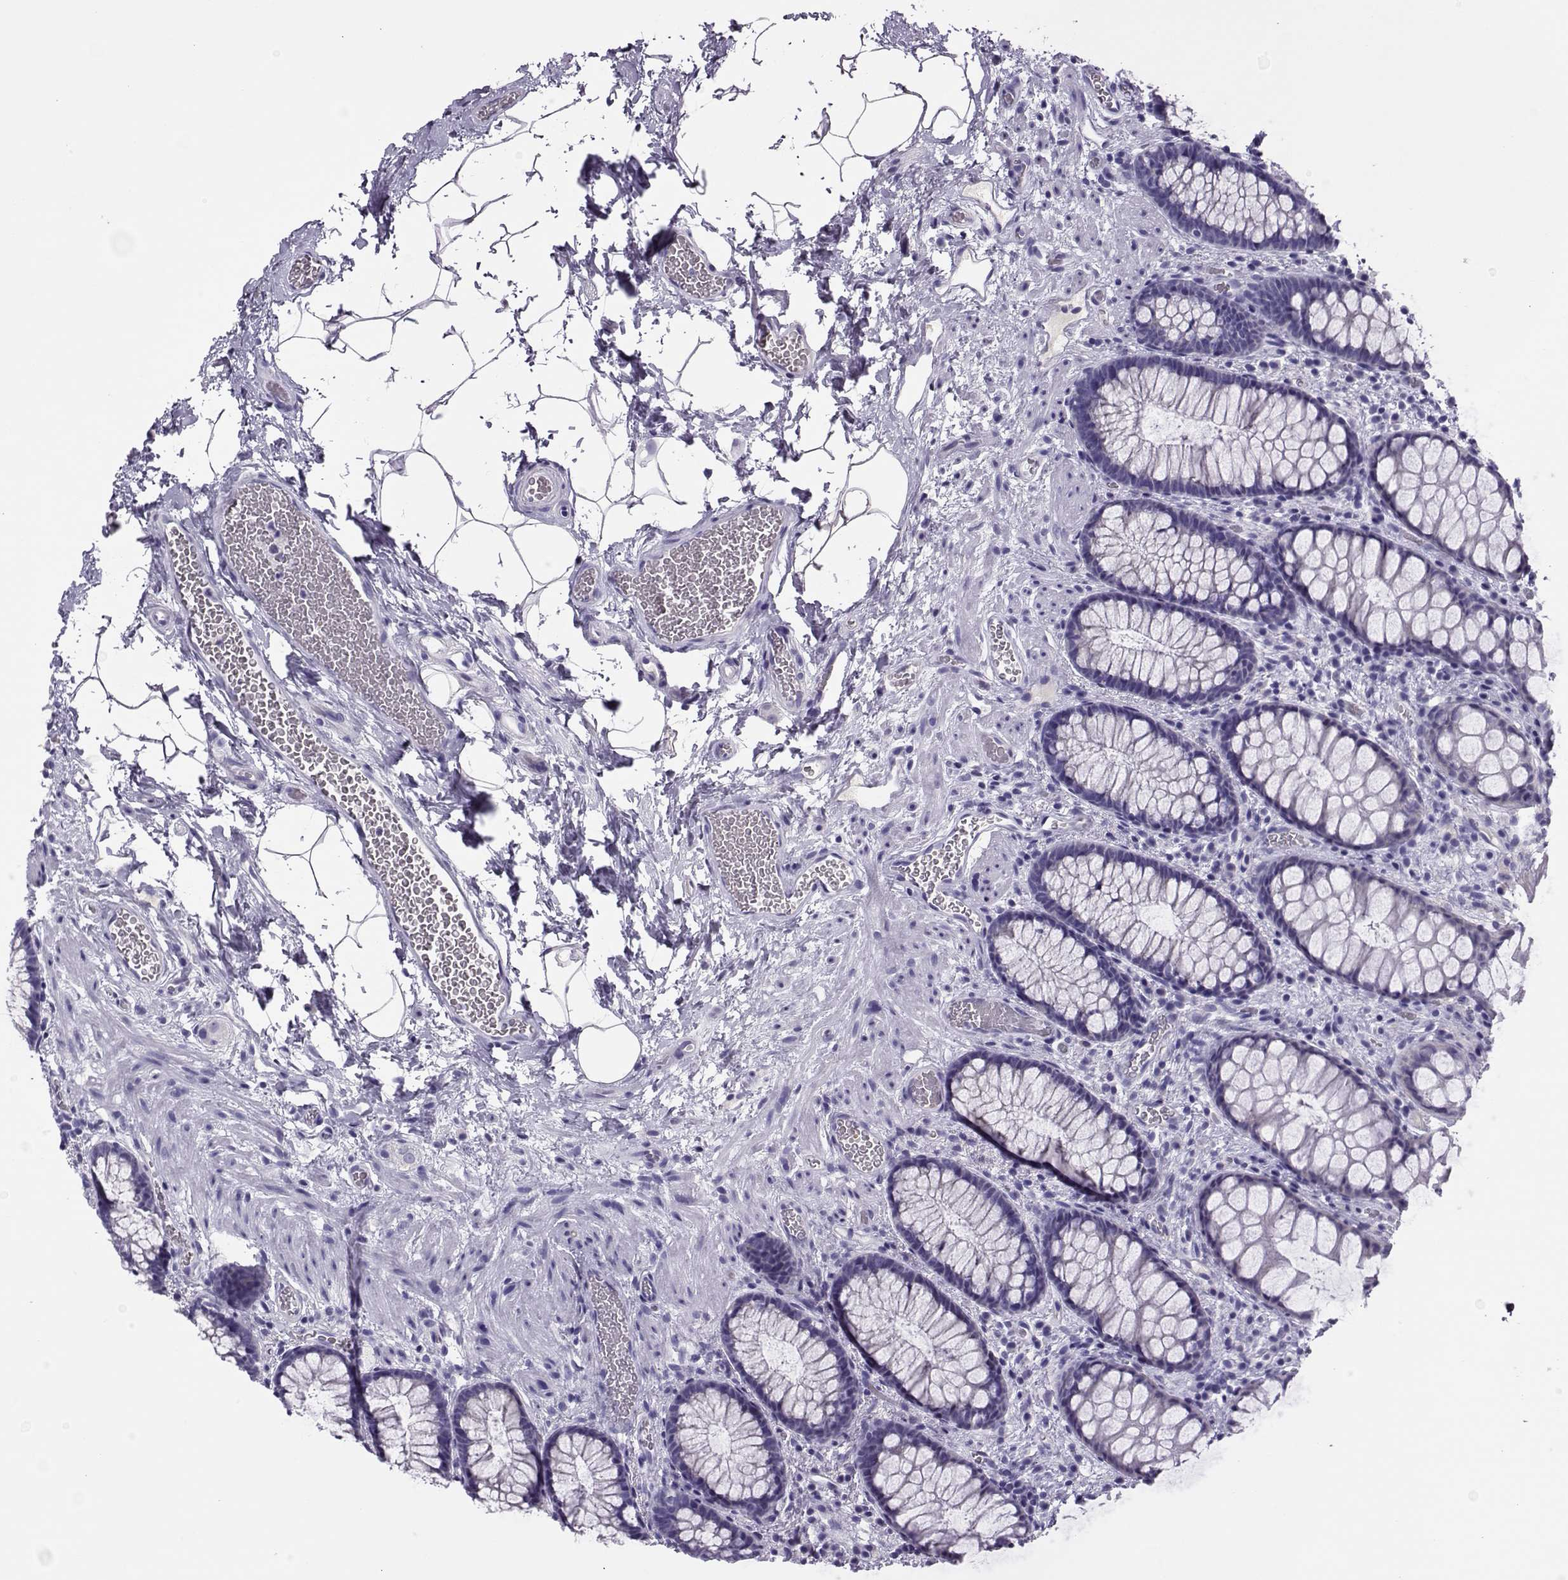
{"staining": {"intensity": "negative", "quantity": "none", "location": "none"}, "tissue": "rectum", "cell_type": "Glandular cells", "image_type": "normal", "snomed": [{"axis": "morphology", "description": "Normal tissue, NOS"}, {"axis": "topography", "description": "Rectum"}], "caption": "Micrograph shows no protein expression in glandular cells of normal rectum.", "gene": "LINGO1", "patient": {"sex": "female", "age": 62}}